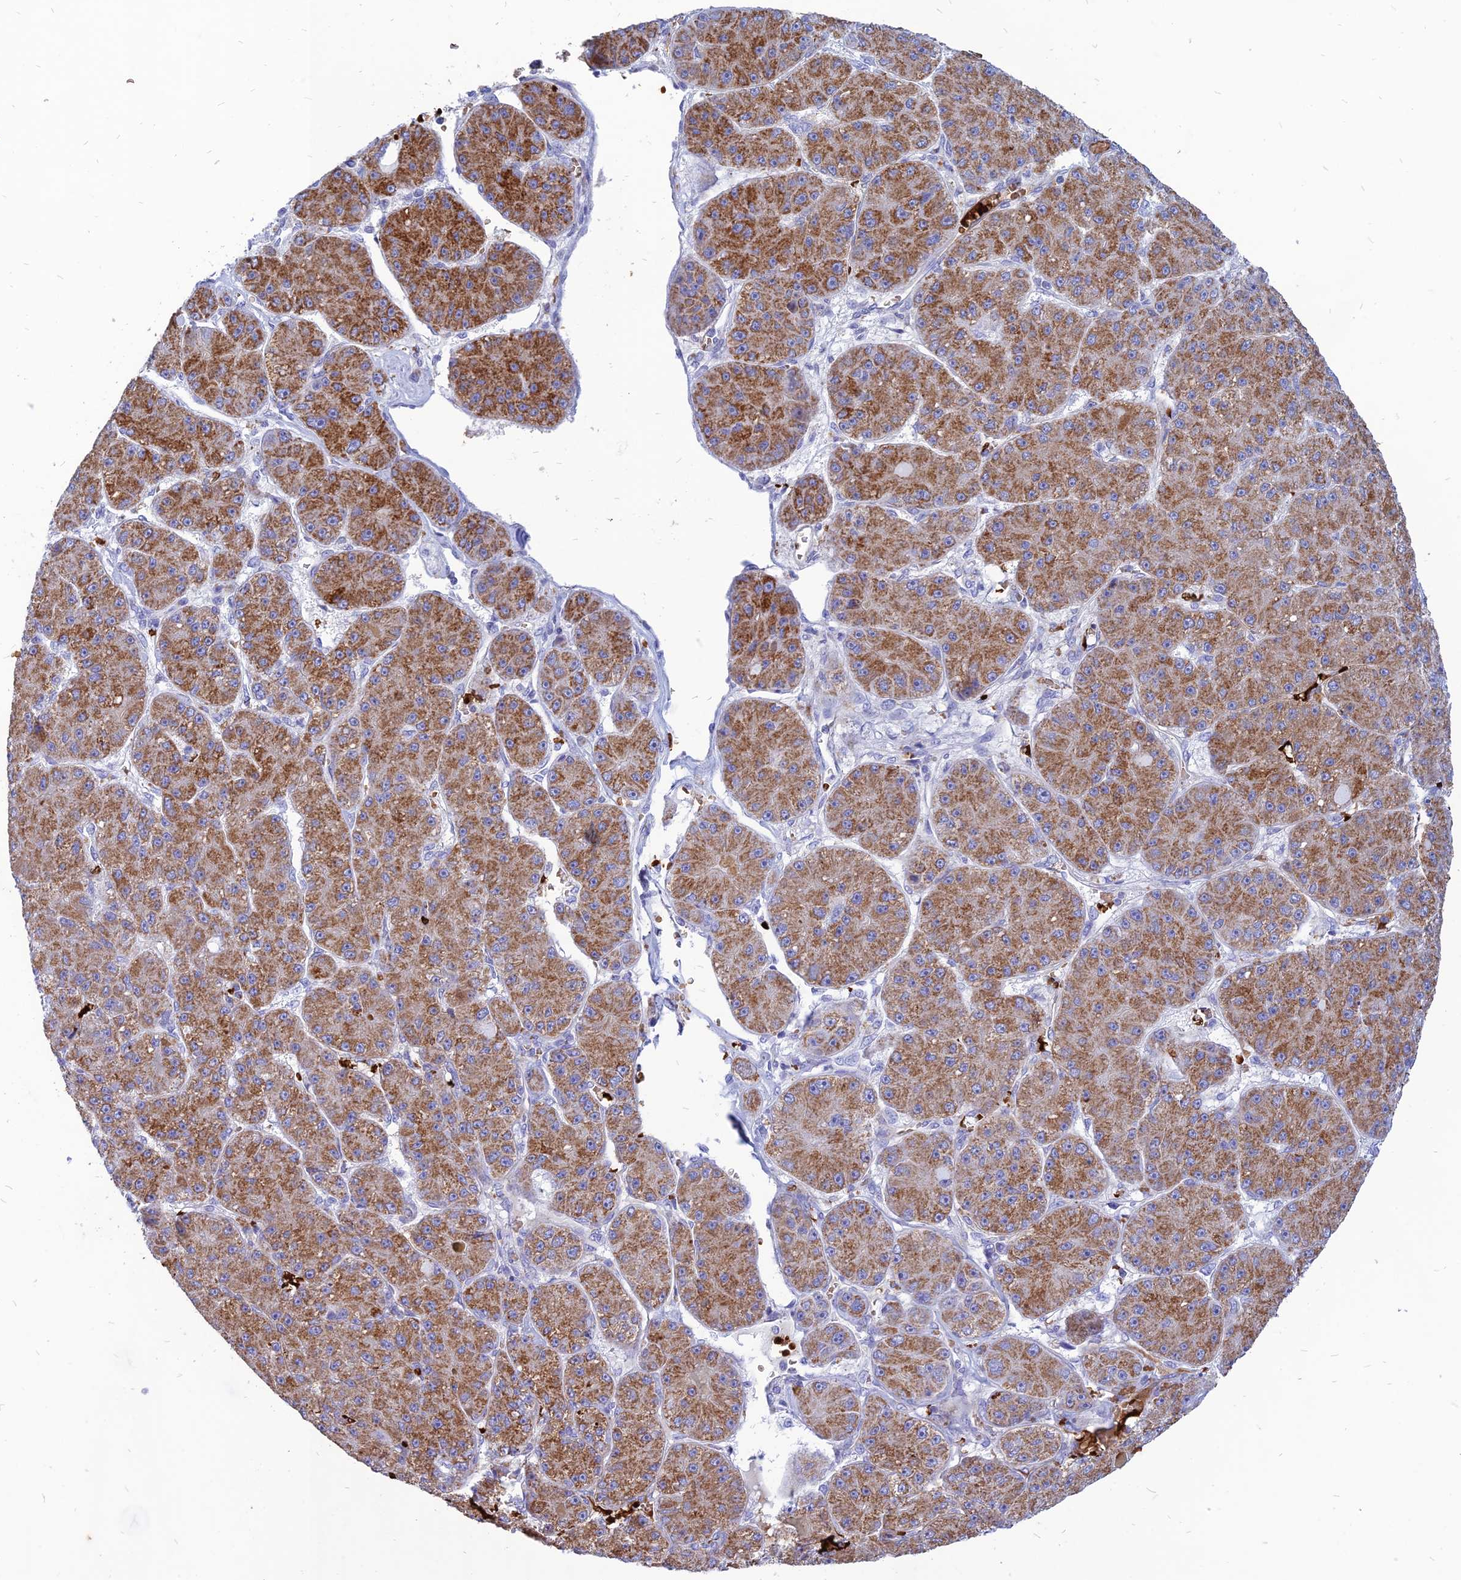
{"staining": {"intensity": "moderate", "quantity": ">75%", "location": "cytoplasmic/membranous"}, "tissue": "liver cancer", "cell_type": "Tumor cells", "image_type": "cancer", "snomed": [{"axis": "morphology", "description": "Carcinoma, Hepatocellular, NOS"}, {"axis": "topography", "description": "Liver"}], "caption": "DAB immunohistochemical staining of human liver cancer (hepatocellular carcinoma) shows moderate cytoplasmic/membranous protein expression in approximately >75% of tumor cells. The staining was performed using DAB to visualize the protein expression in brown, while the nuclei were stained in blue with hematoxylin (Magnification: 20x).", "gene": "HHAT", "patient": {"sex": "male", "age": 67}}